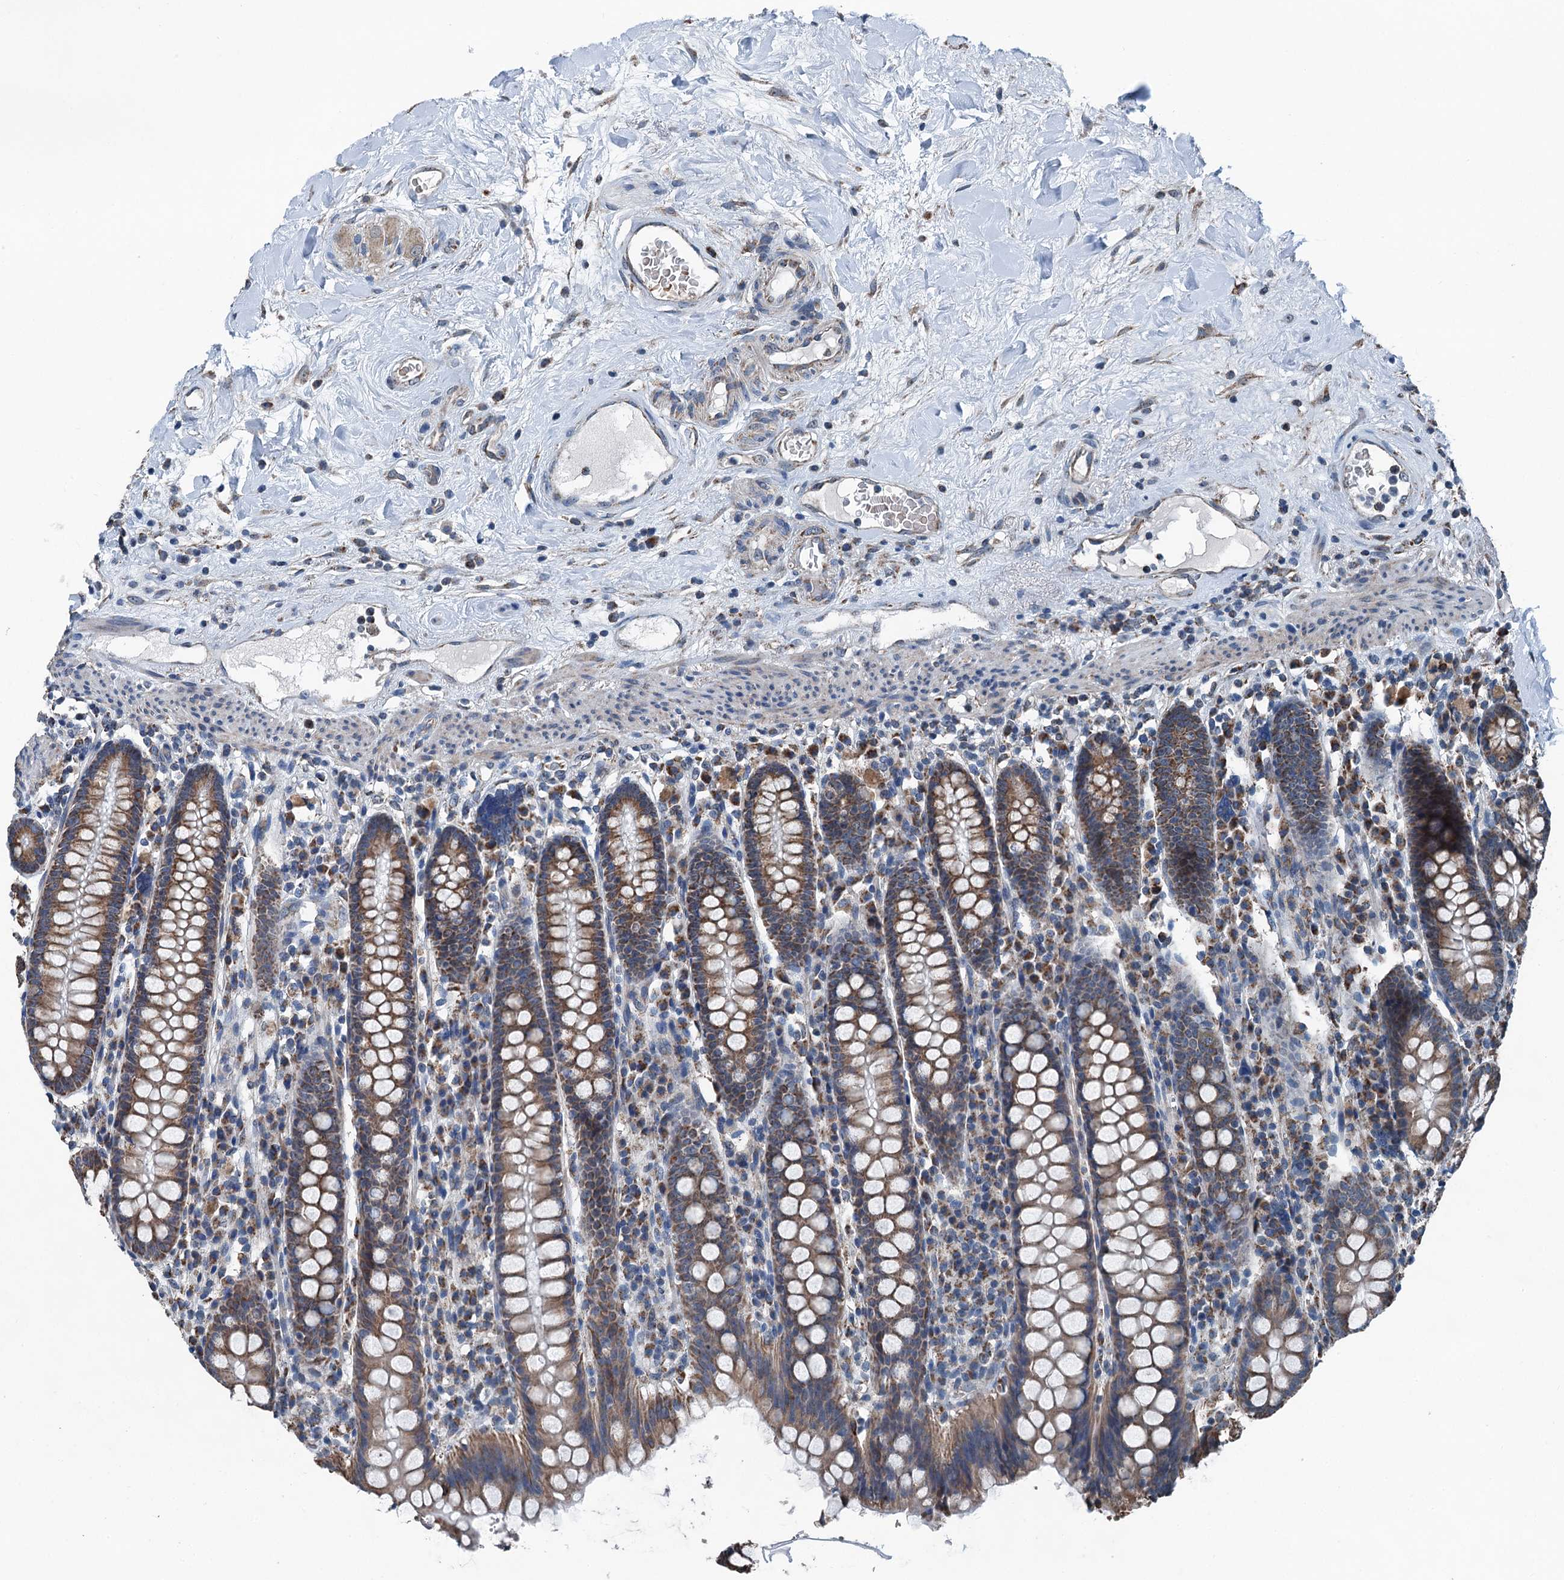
{"staining": {"intensity": "negative", "quantity": "none", "location": "none"}, "tissue": "colon", "cell_type": "Endothelial cells", "image_type": "normal", "snomed": [{"axis": "morphology", "description": "Normal tissue, NOS"}, {"axis": "topography", "description": "Colon"}], "caption": "High power microscopy image of an IHC image of benign colon, revealing no significant expression in endothelial cells. (DAB immunohistochemistry (IHC), high magnification).", "gene": "TRPT1", "patient": {"sex": "female", "age": 79}}